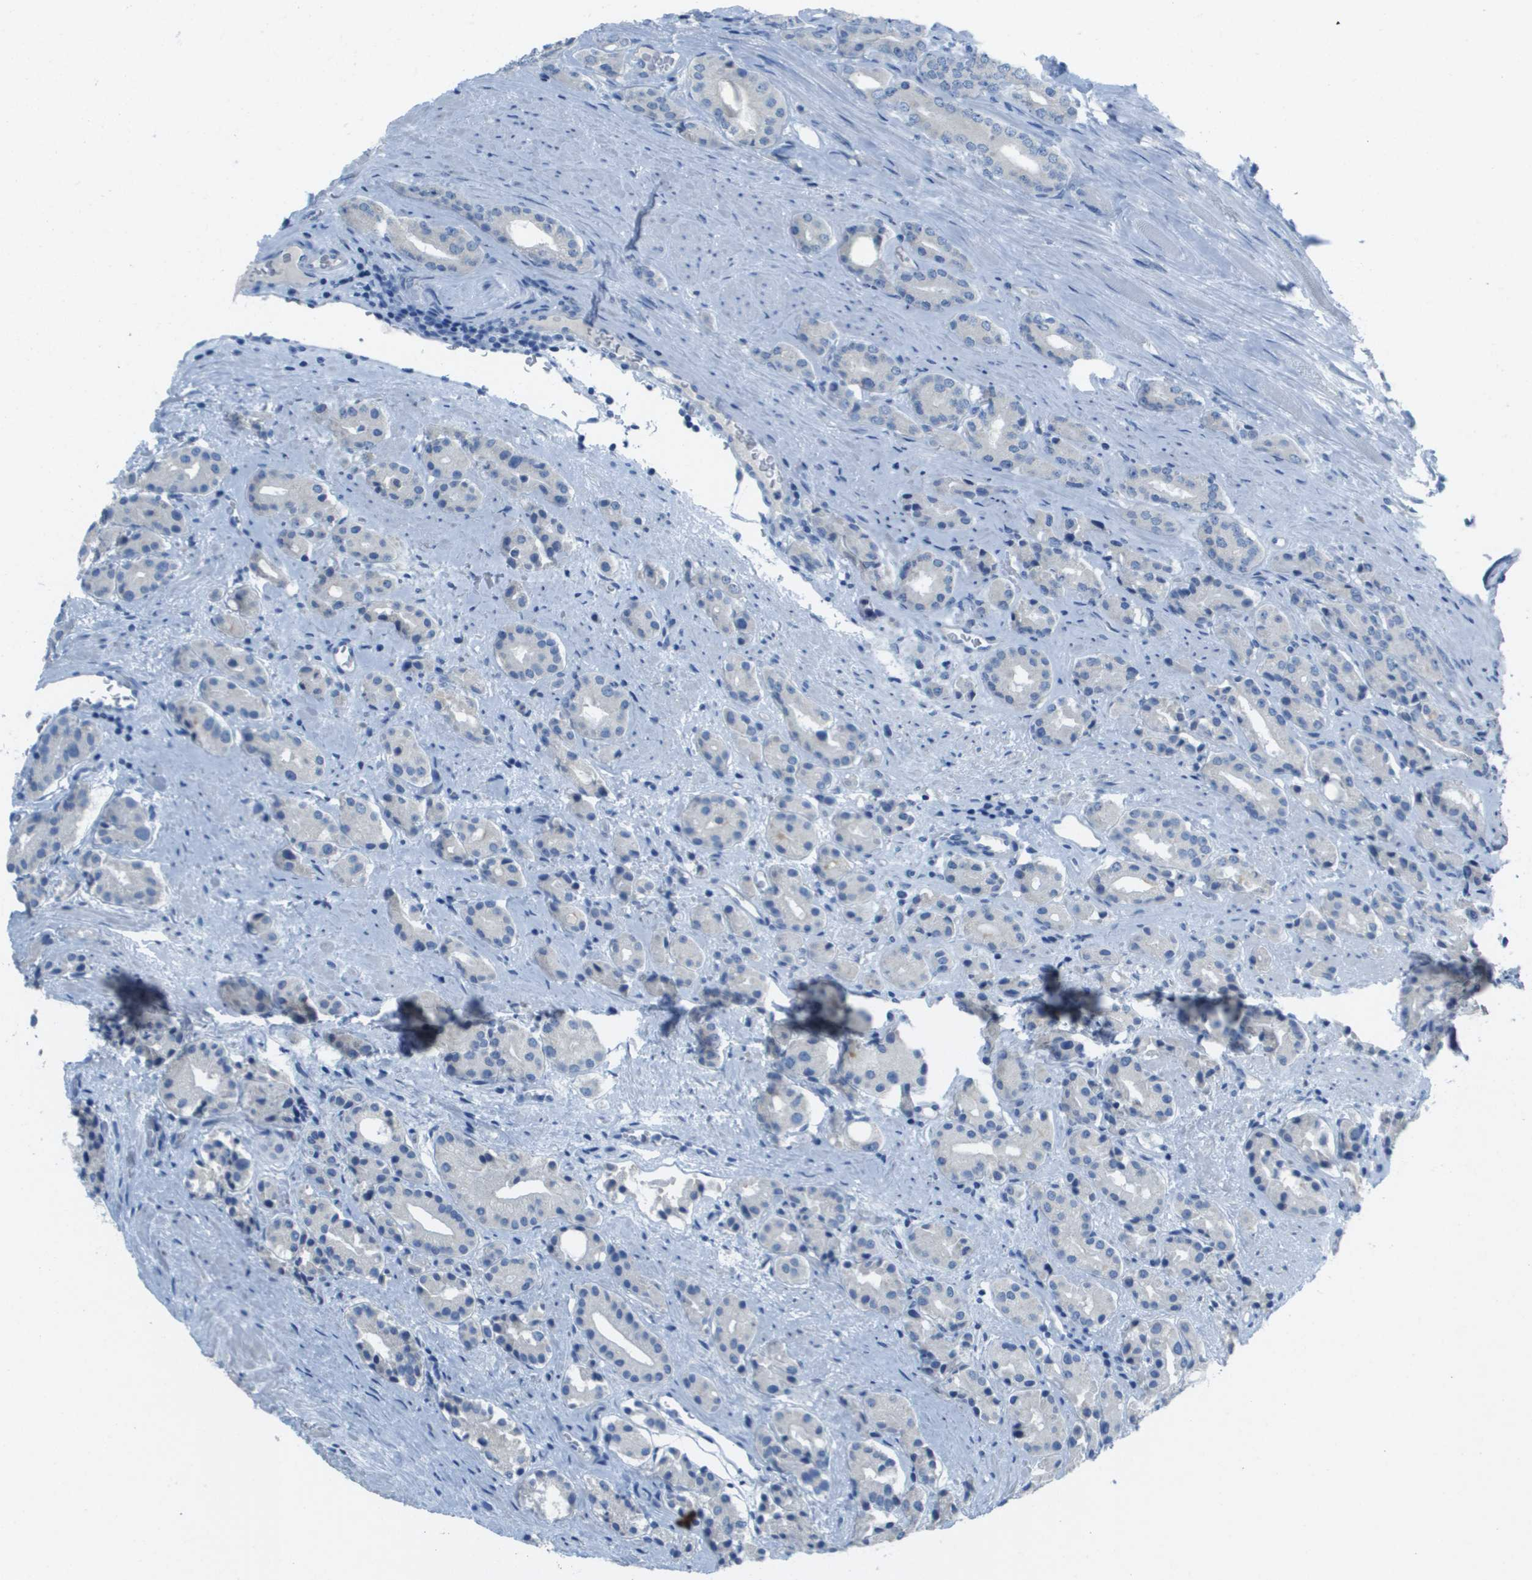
{"staining": {"intensity": "negative", "quantity": "none", "location": "none"}, "tissue": "prostate cancer", "cell_type": "Tumor cells", "image_type": "cancer", "snomed": [{"axis": "morphology", "description": "Normal tissue, NOS"}, {"axis": "morphology", "description": "Adenocarcinoma, High grade"}, {"axis": "topography", "description": "Prostate"}, {"axis": "topography", "description": "Seminal veicle"}], "caption": "Immunohistochemical staining of prostate high-grade adenocarcinoma demonstrates no significant positivity in tumor cells. Nuclei are stained in blue.", "gene": "PTGDR2", "patient": {"sex": "male", "age": 55}}